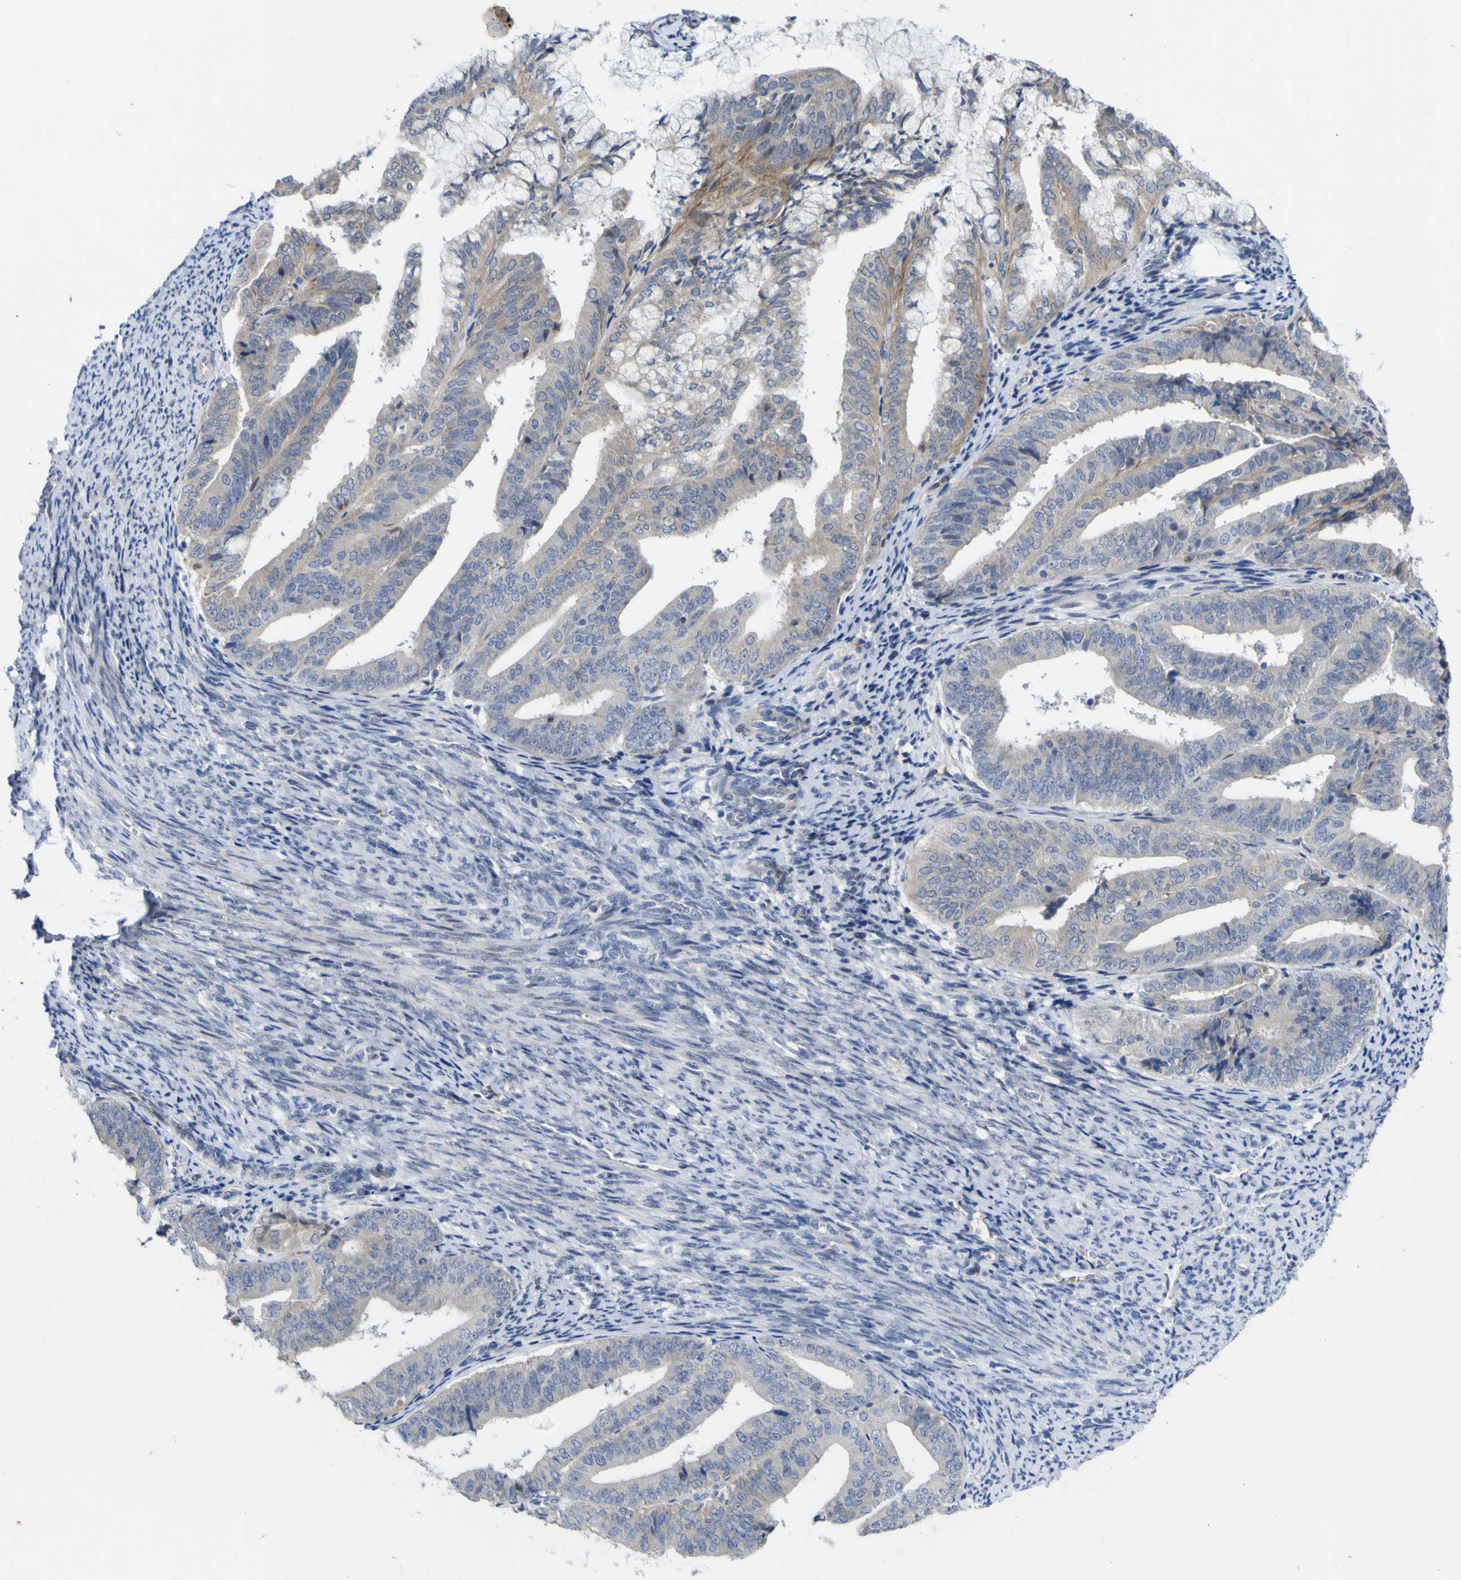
{"staining": {"intensity": "weak", "quantity": "<25%", "location": "cytoplasmic/membranous"}, "tissue": "endometrial cancer", "cell_type": "Tumor cells", "image_type": "cancer", "snomed": [{"axis": "morphology", "description": "Adenocarcinoma, NOS"}, {"axis": "topography", "description": "Endometrium"}], "caption": "Immunohistochemistry (IHC) photomicrograph of neoplastic tissue: human endometrial adenocarcinoma stained with DAB displays no significant protein expression in tumor cells.", "gene": "NAV1", "patient": {"sex": "female", "age": 63}}